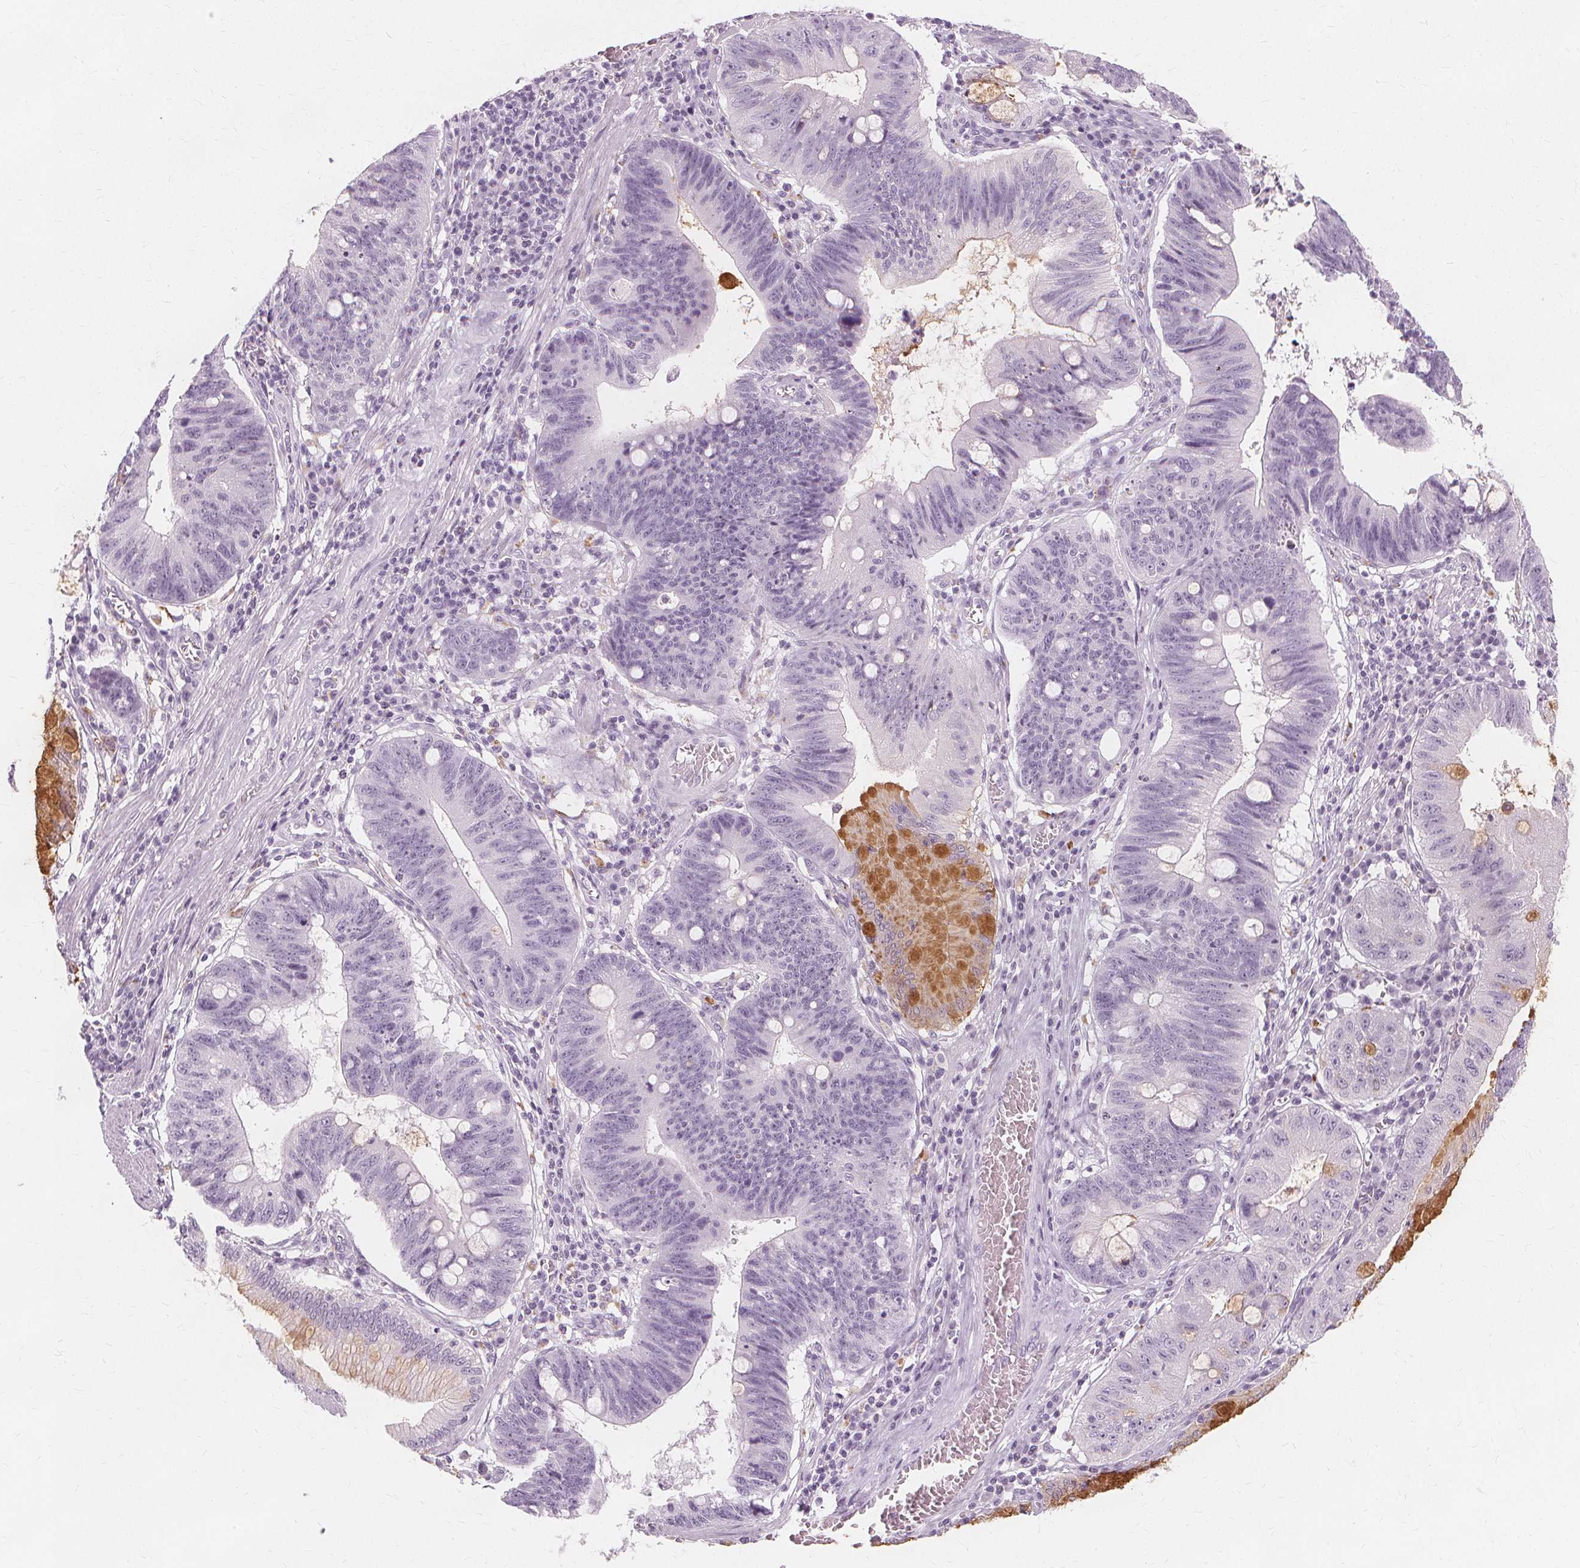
{"staining": {"intensity": "weak", "quantity": "<25%", "location": "cytoplasmic/membranous"}, "tissue": "stomach cancer", "cell_type": "Tumor cells", "image_type": "cancer", "snomed": [{"axis": "morphology", "description": "Adenocarcinoma, NOS"}, {"axis": "topography", "description": "Stomach"}], "caption": "Immunohistochemistry (IHC) of stomach cancer exhibits no positivity in tumor cells. The staining is performed using DAB (3,3'-diaminobenzidine) brown chromogen with nuclei counter-stained in using hematoxylin.", "gene": "TFF1", "patient": {"sex": "male", "age": 59}}